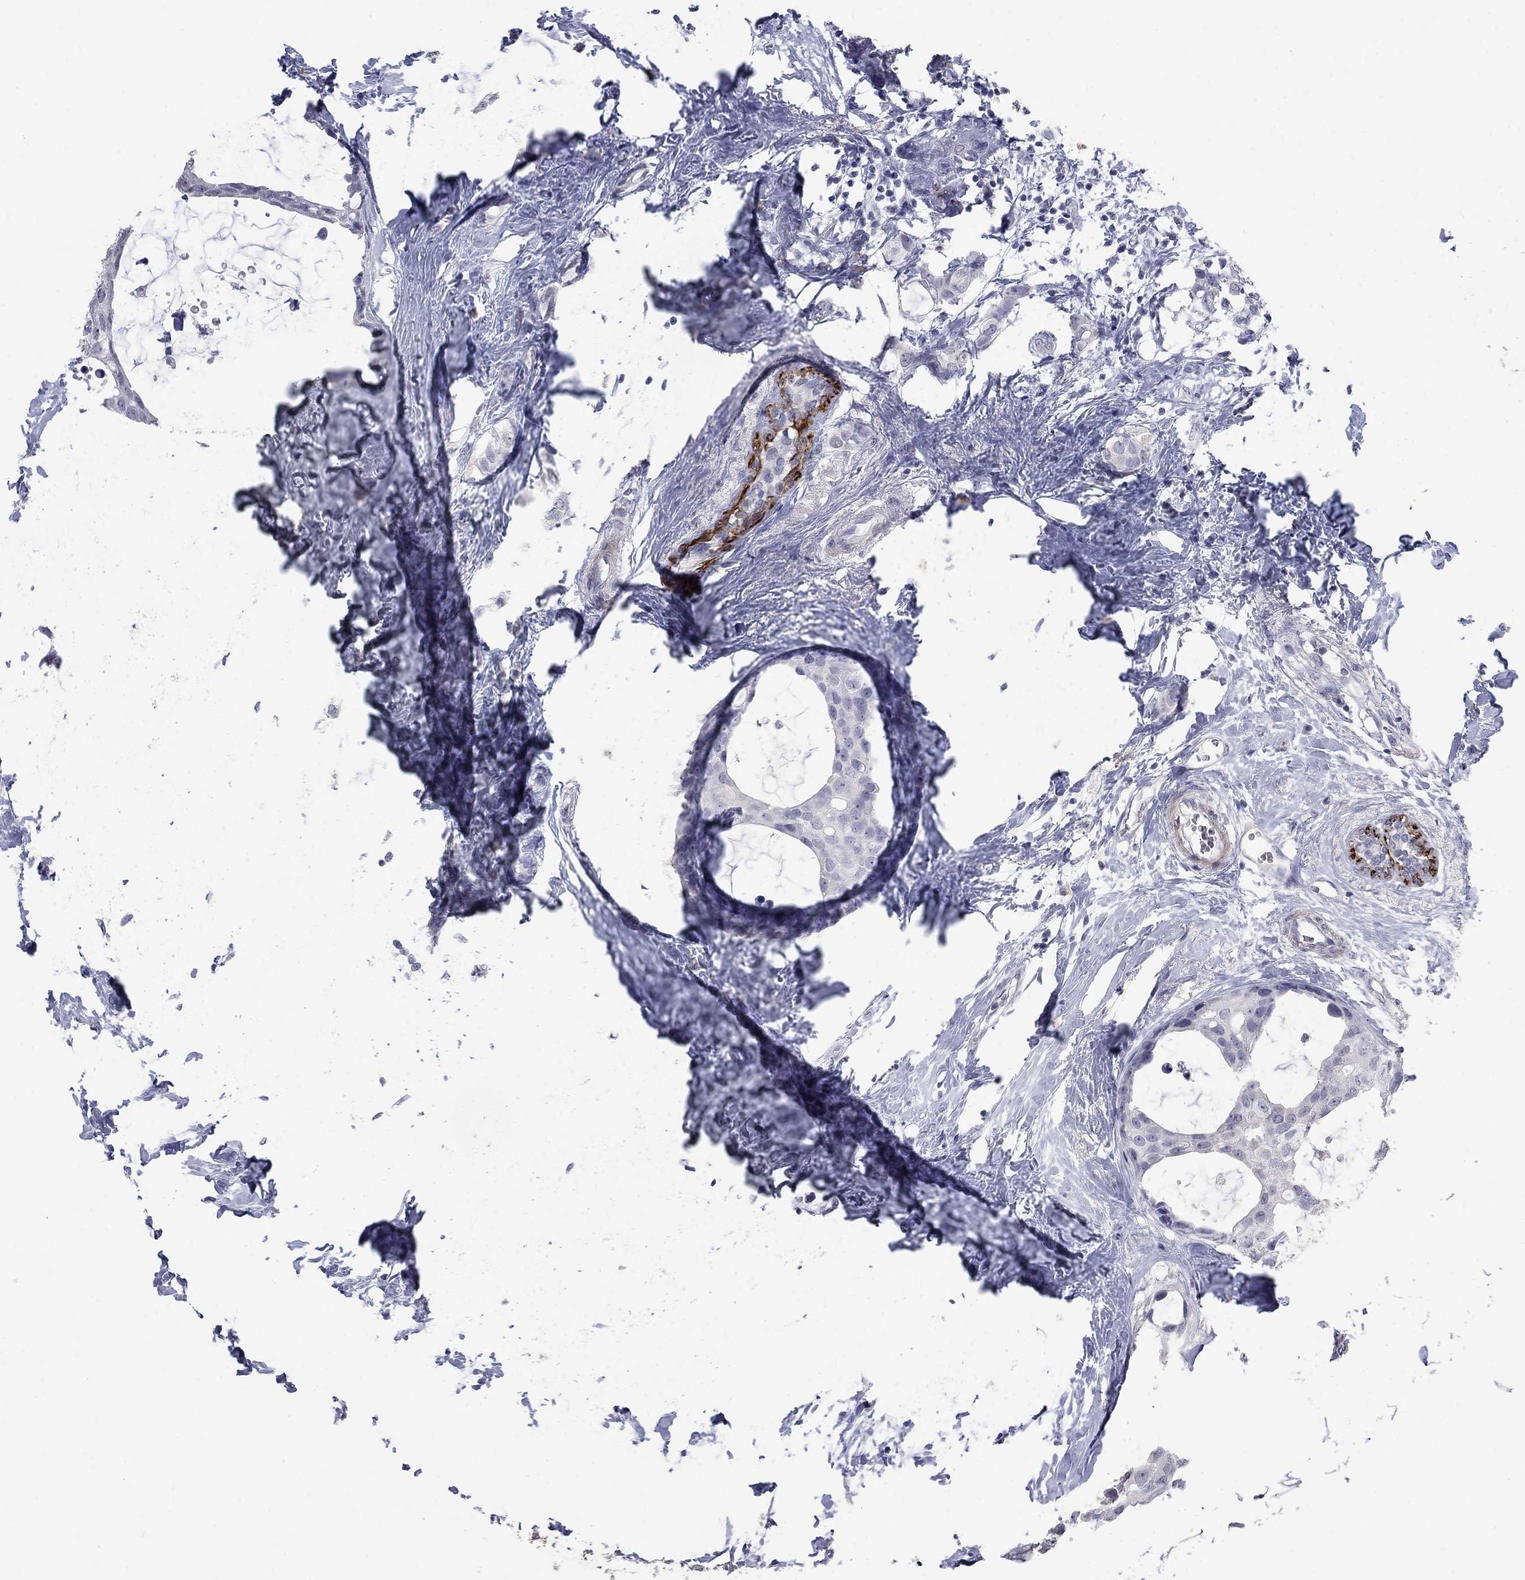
{"staining": {"intensity": "negative", "quantity": "none", "location": "none"}, "tissue": "breast cancer", "cell_type": "Tumor cells", "image_type": "cancer", "snomed": [{"axis": "morphology", "description": "Duct carcinoma"}, {"axis": "topography", "description": "Breast"}], "caption": "Tumor cells show no significant protein staining in breast cancer.", "gene": "IP6K3", "patient": {"sex": "female", "age": 45}}